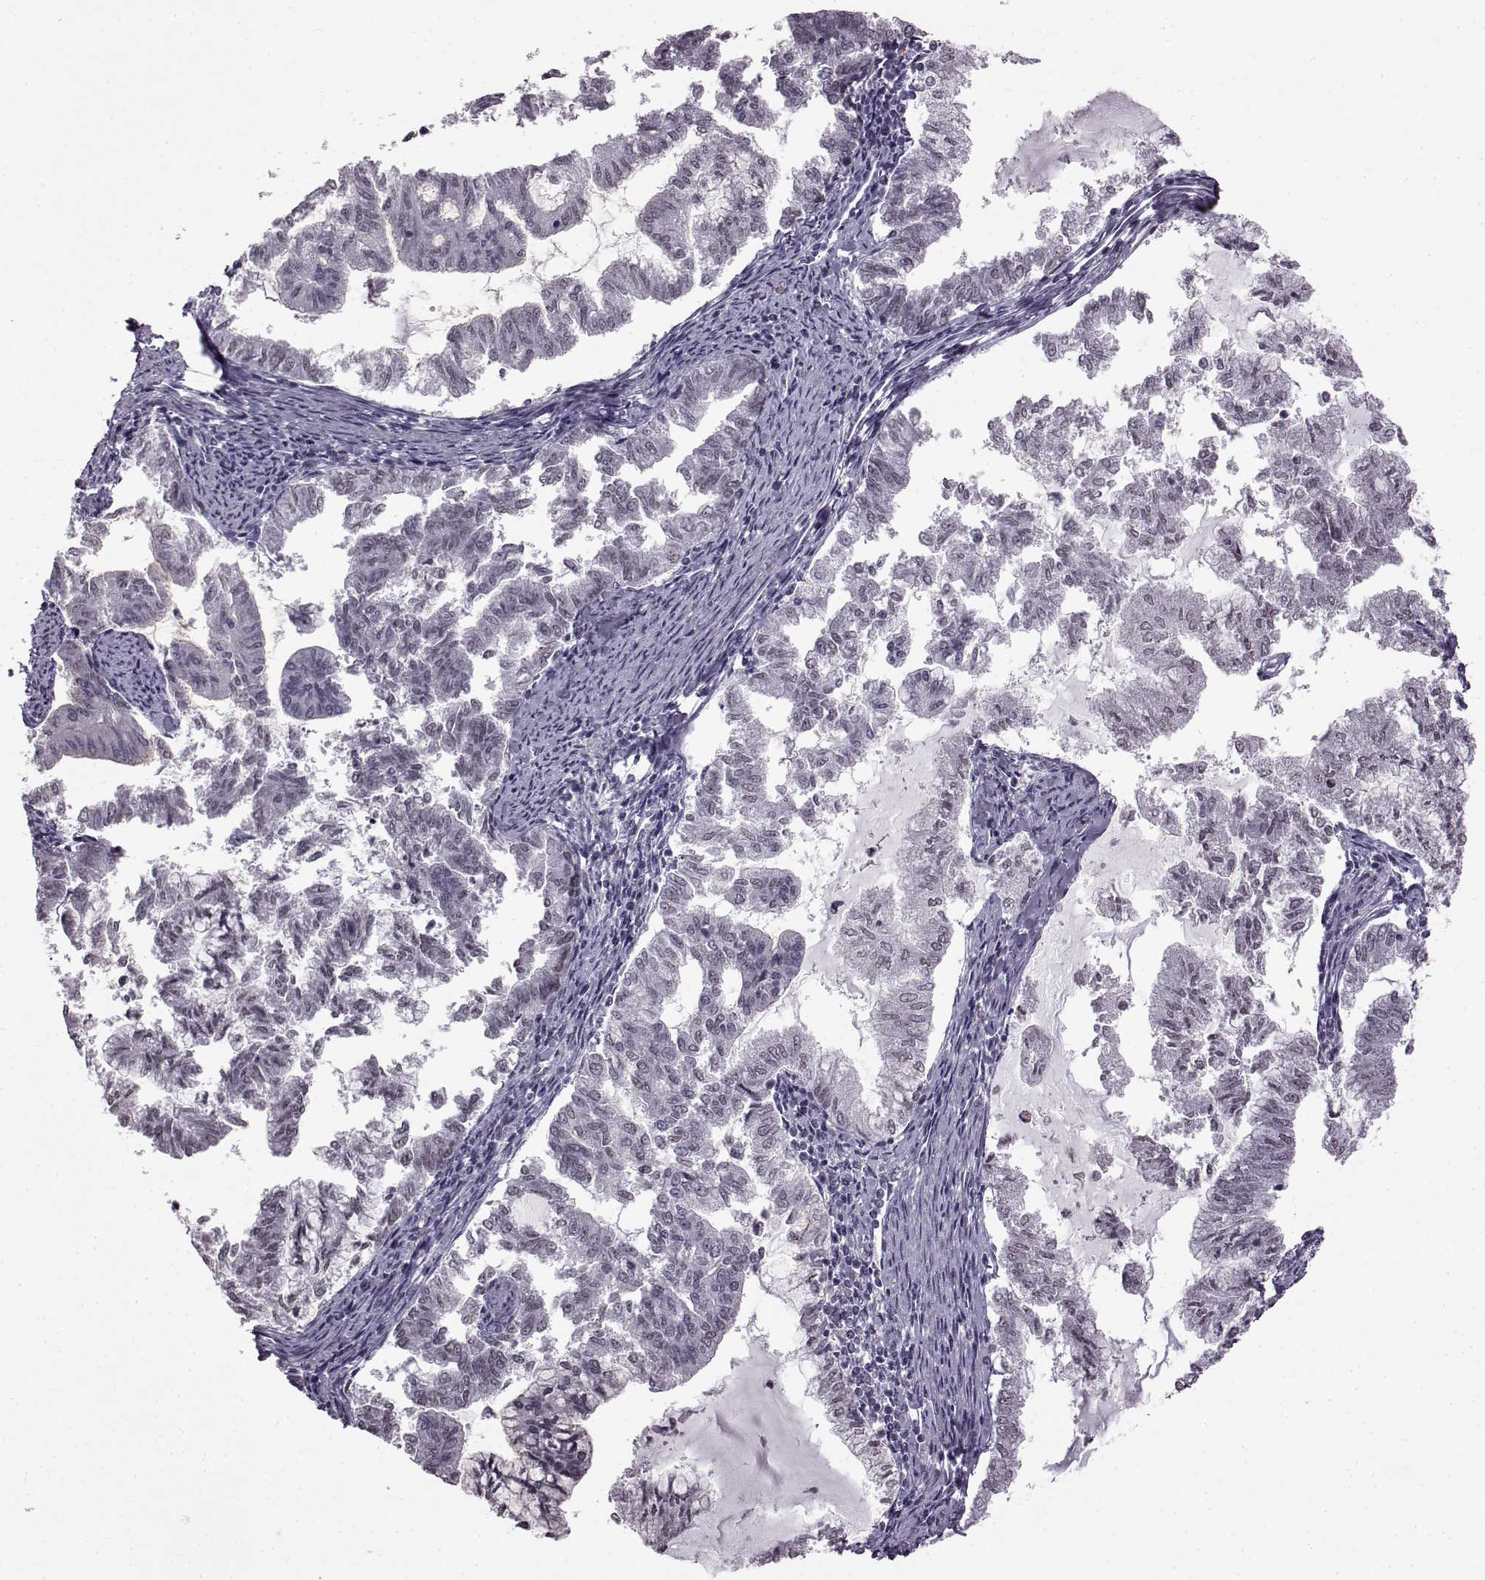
{"staining": {"intensity": "negative", "quantity": "none", "location": "none"}, "tissue": "endometrial cancer", "cell_type": "Tumor cells", "image_type": "cancer", "snomed": [{"axis": "morphology", "description": "Adenocarcinoma, NOS"}, {"axis": "topography", "description": "Endometrium"}], "caption": "Tumor cells show no significant protein expression in endometrial adenocarcinoma.", "gene": "SLC28A2", "patient": {"sex": "female", "age": 79}}